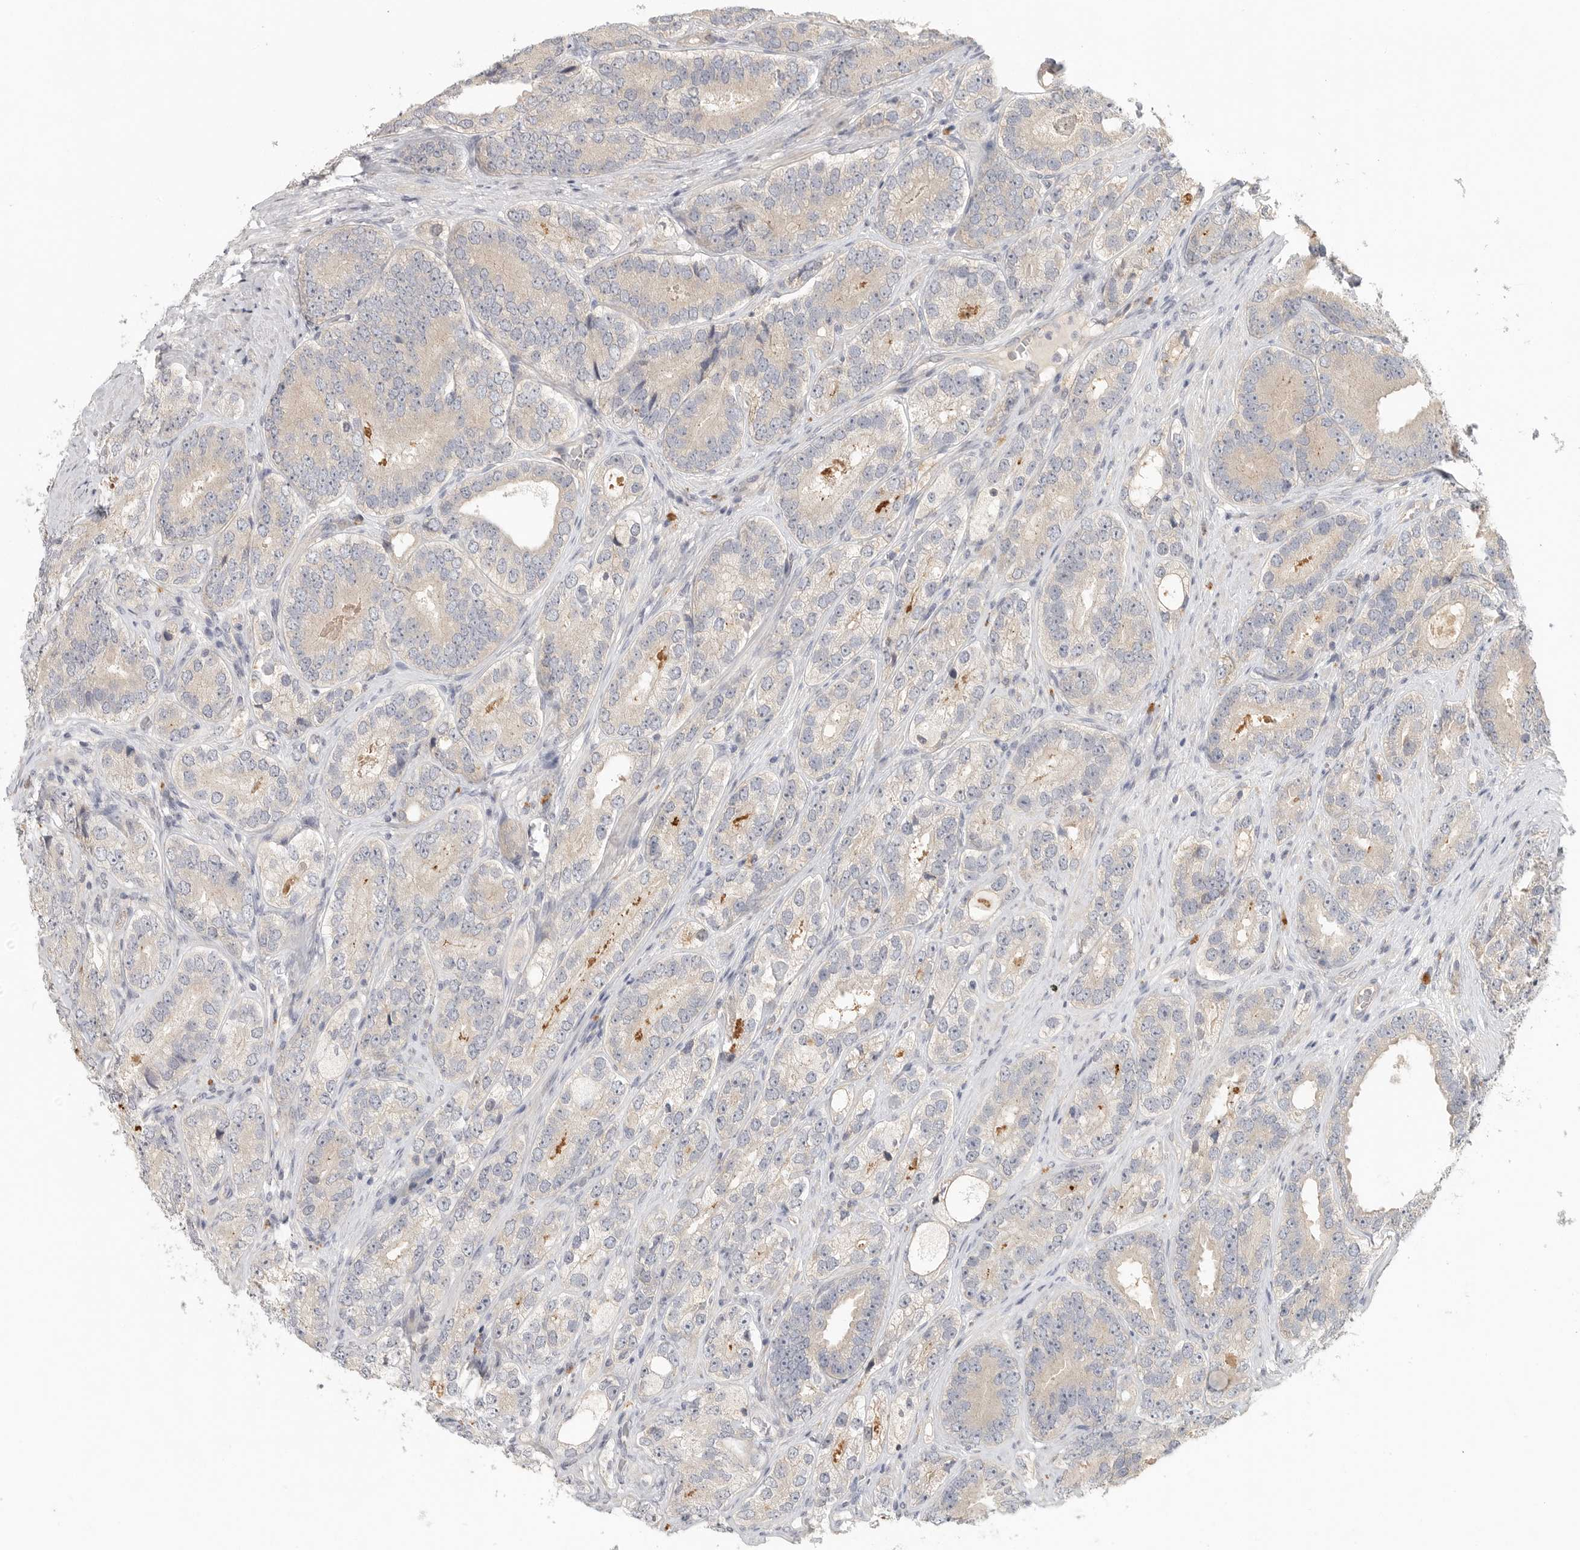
{"staining": {"intensity": "weak", "quantity": "25%-75%", "location": "cytoplasmic/membranous"}, "tissue": "prostate cancer", "cell_type": "Tumor cells", "image_type": "cancer", "snomed": [{"axis": "morphology", "description": "Adenocarcinoma, High grade"}, {"axis": "topography", "description": "Prostate"}], "caption": "Human prostate cancer (adenocarcinoma (high-grade)) stained for a protein (brown) demonstrates weak cytoplasmic/membranous positive positivity in about 25%-75% of tumor cells.", "gene": "HDAC6", "patient": {"sex": "male", "age": 56}}